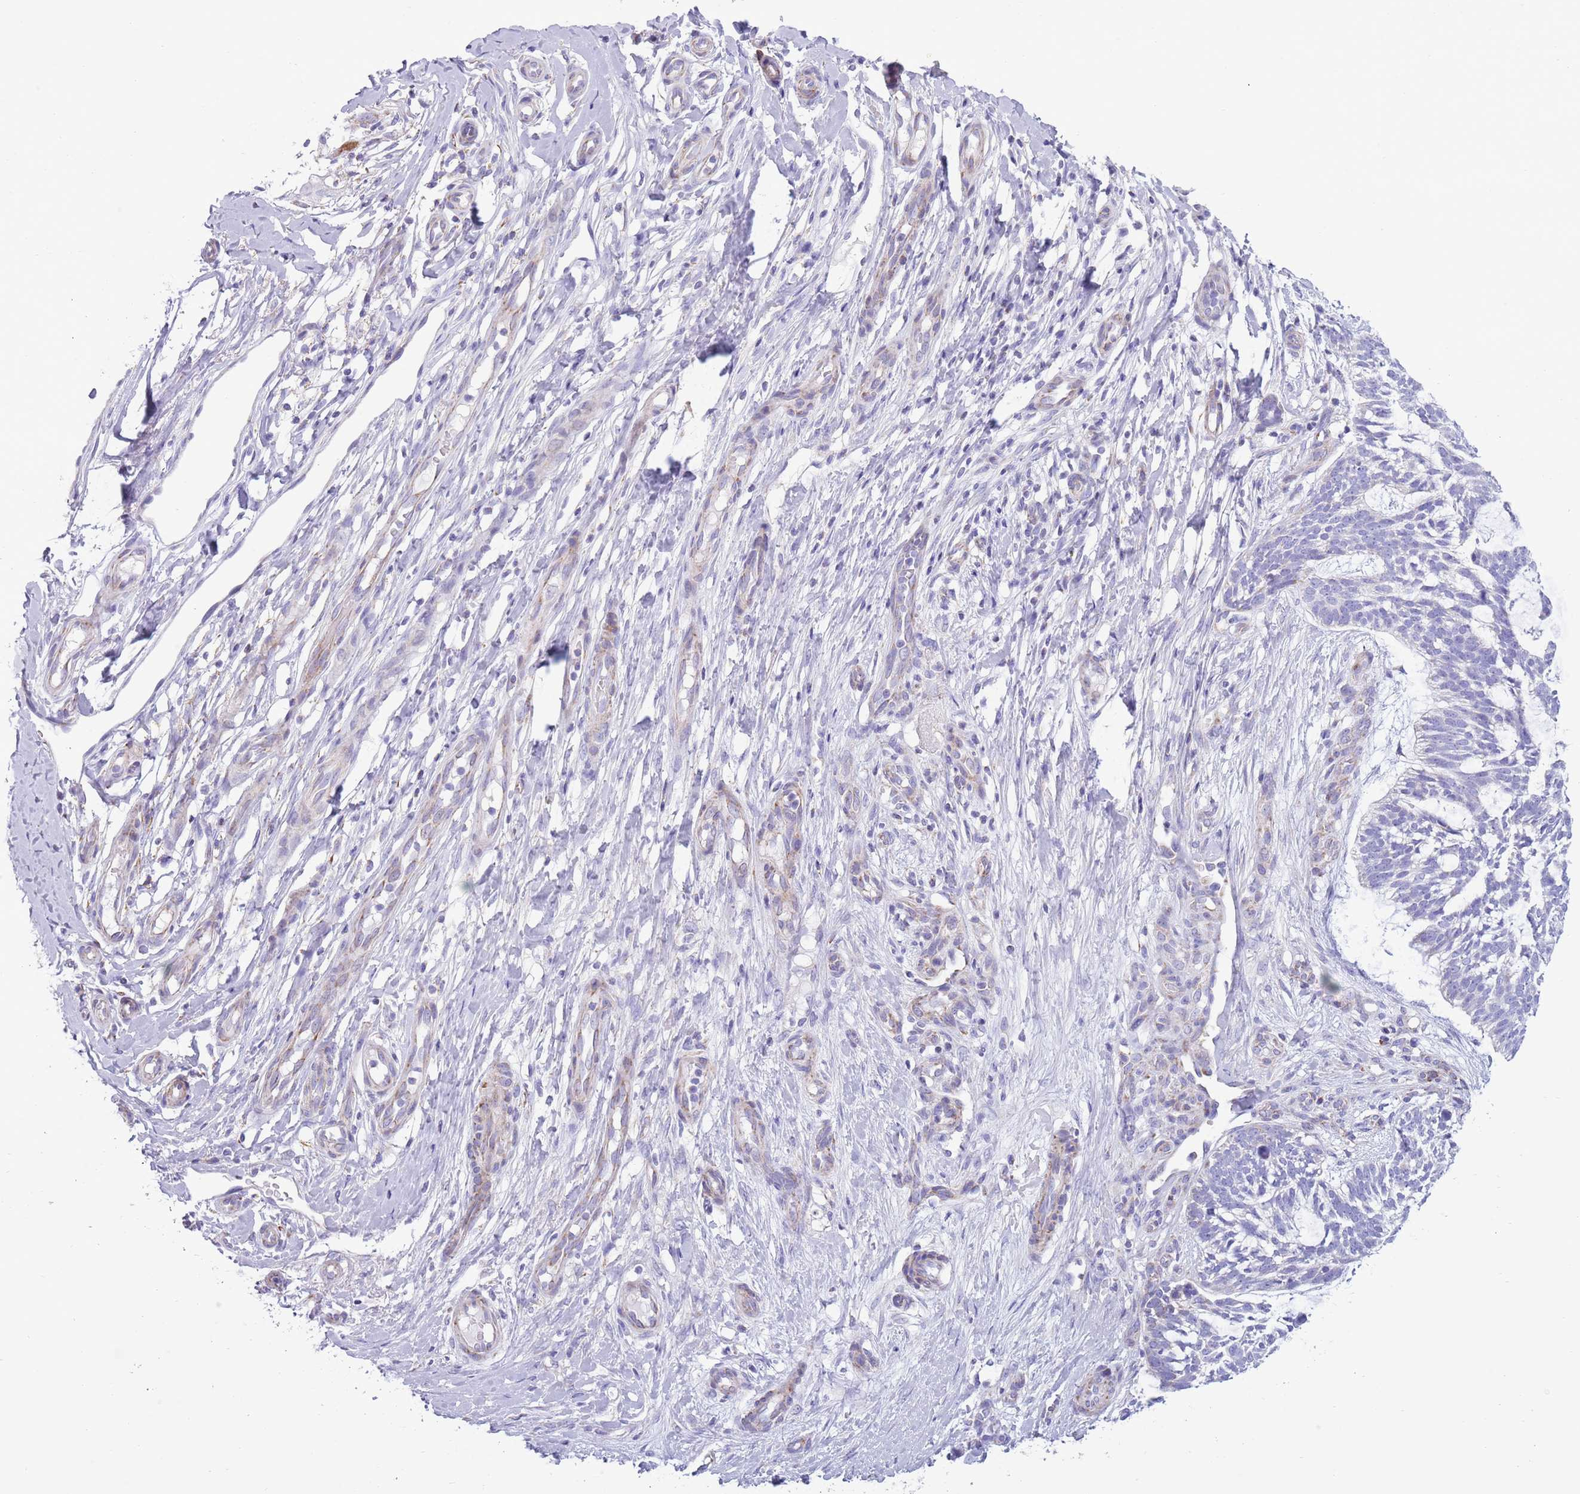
{"staining": {"intensity": "negative", "quantity": "none", "location": "none"}, "tissue": "skin cancer", "cell_type": "Tumor cells", "image_type": "cancer", "snomed": [{"axis": "morphology", "description": "Basal cell carcinoma"}, {"axis": "topography", "description": "Skin"}], "caption": "Tumor cells show no significant expression in skin cancer.", "gene": "MOCOS", "patient": {"sex": "male", "age": 88}}